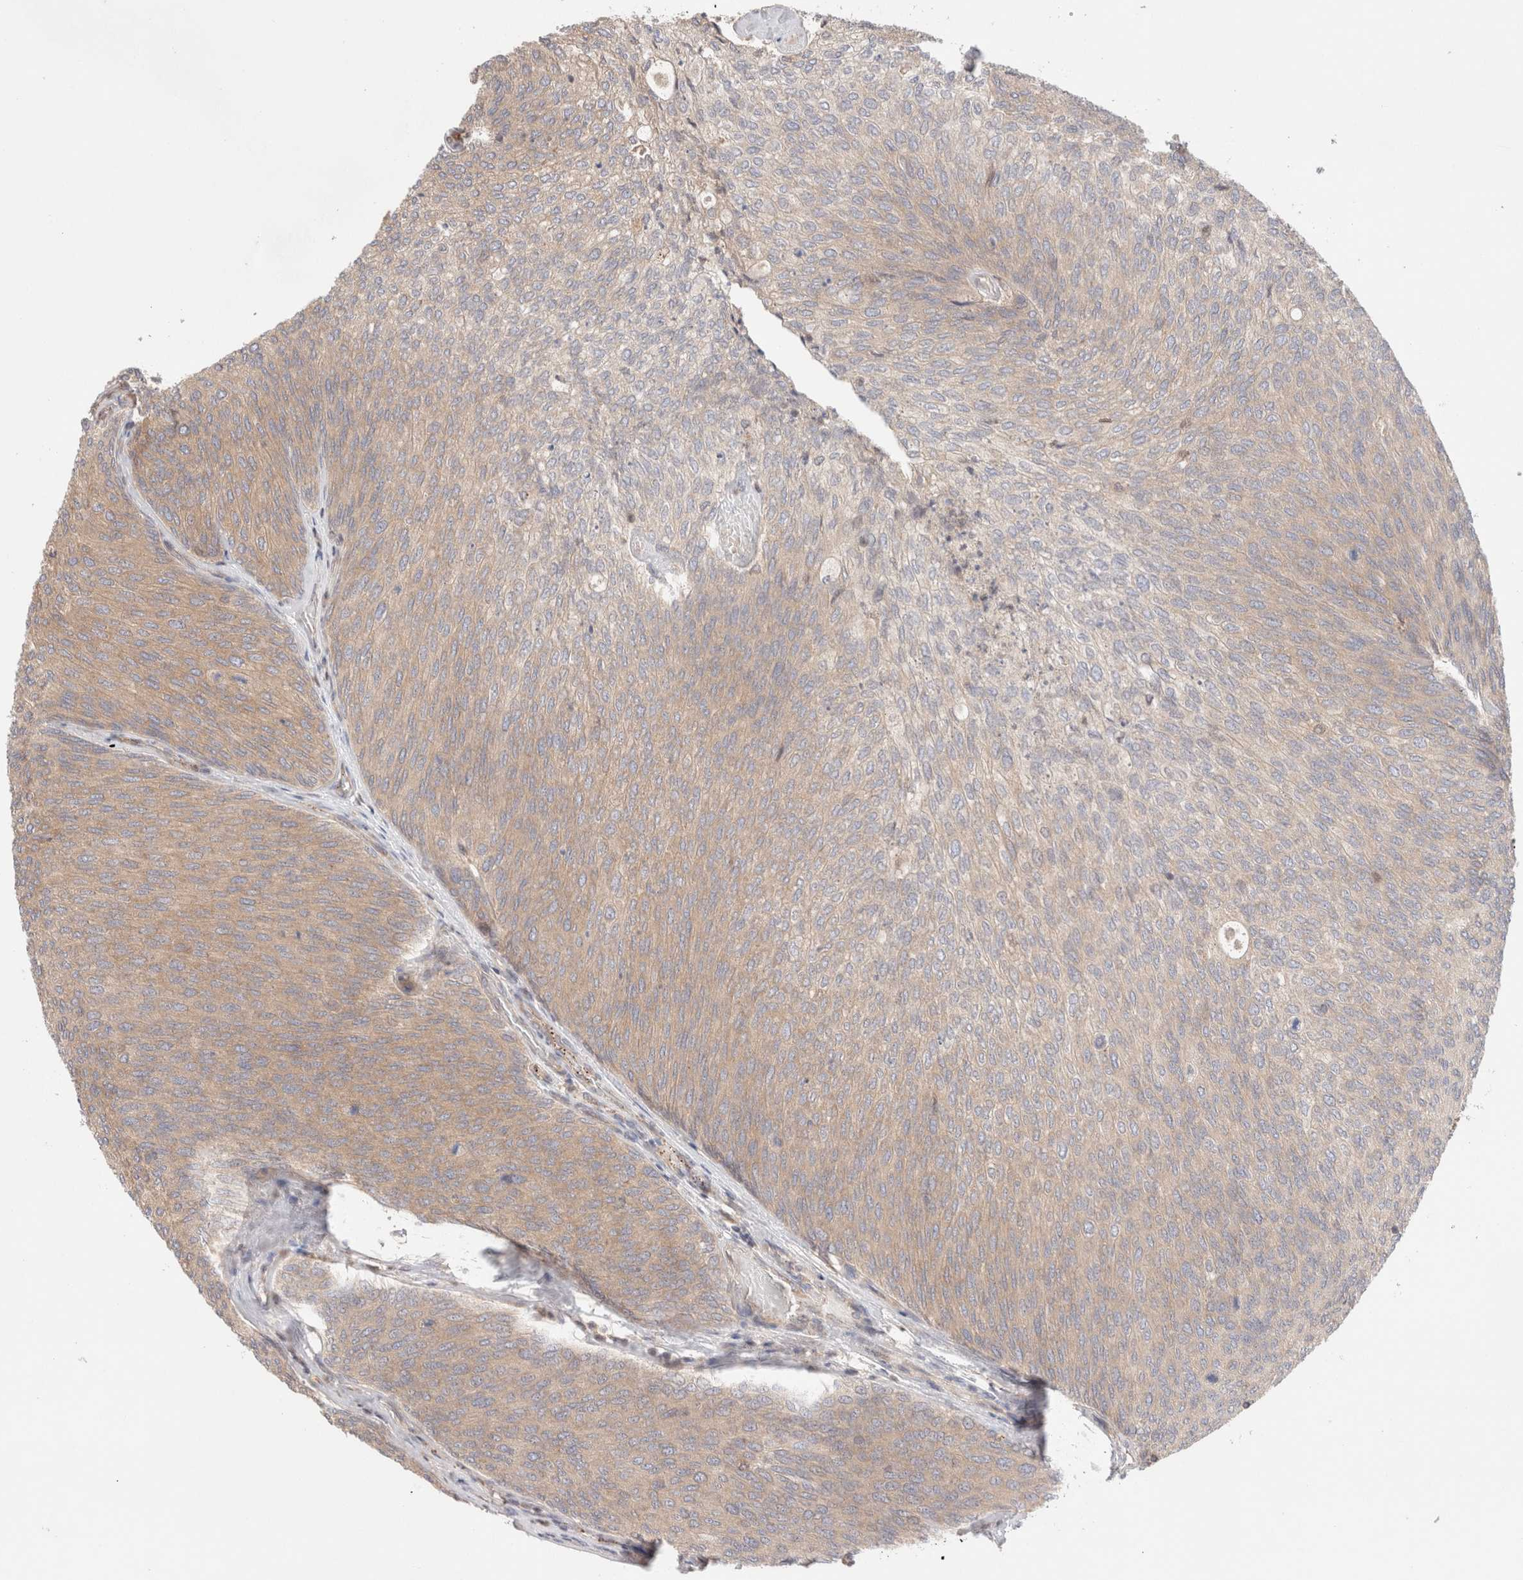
{"staining": {"intensity": "weak", "quantity": "25%-75%", "location": "cytoplasmic/membranous"}, "tissue": "urothelial cancer", "cell_type": "Tumor cells", "image_type": "cancer", "snomed": [{"axis": "morphology", "description": "Urothelial carcinoma, Low grade"}, {"axis": "topography", "description": "Urinary bladder"}], "caption": "A brown stain shows weak cytoplasmic/membranous positivity of a protein in low-grade urothelial carcinoma tumor cells. Nuclei are stained in blue.", "gene": "SIKE1", "patient": {"sex": "female", "age": 79}}